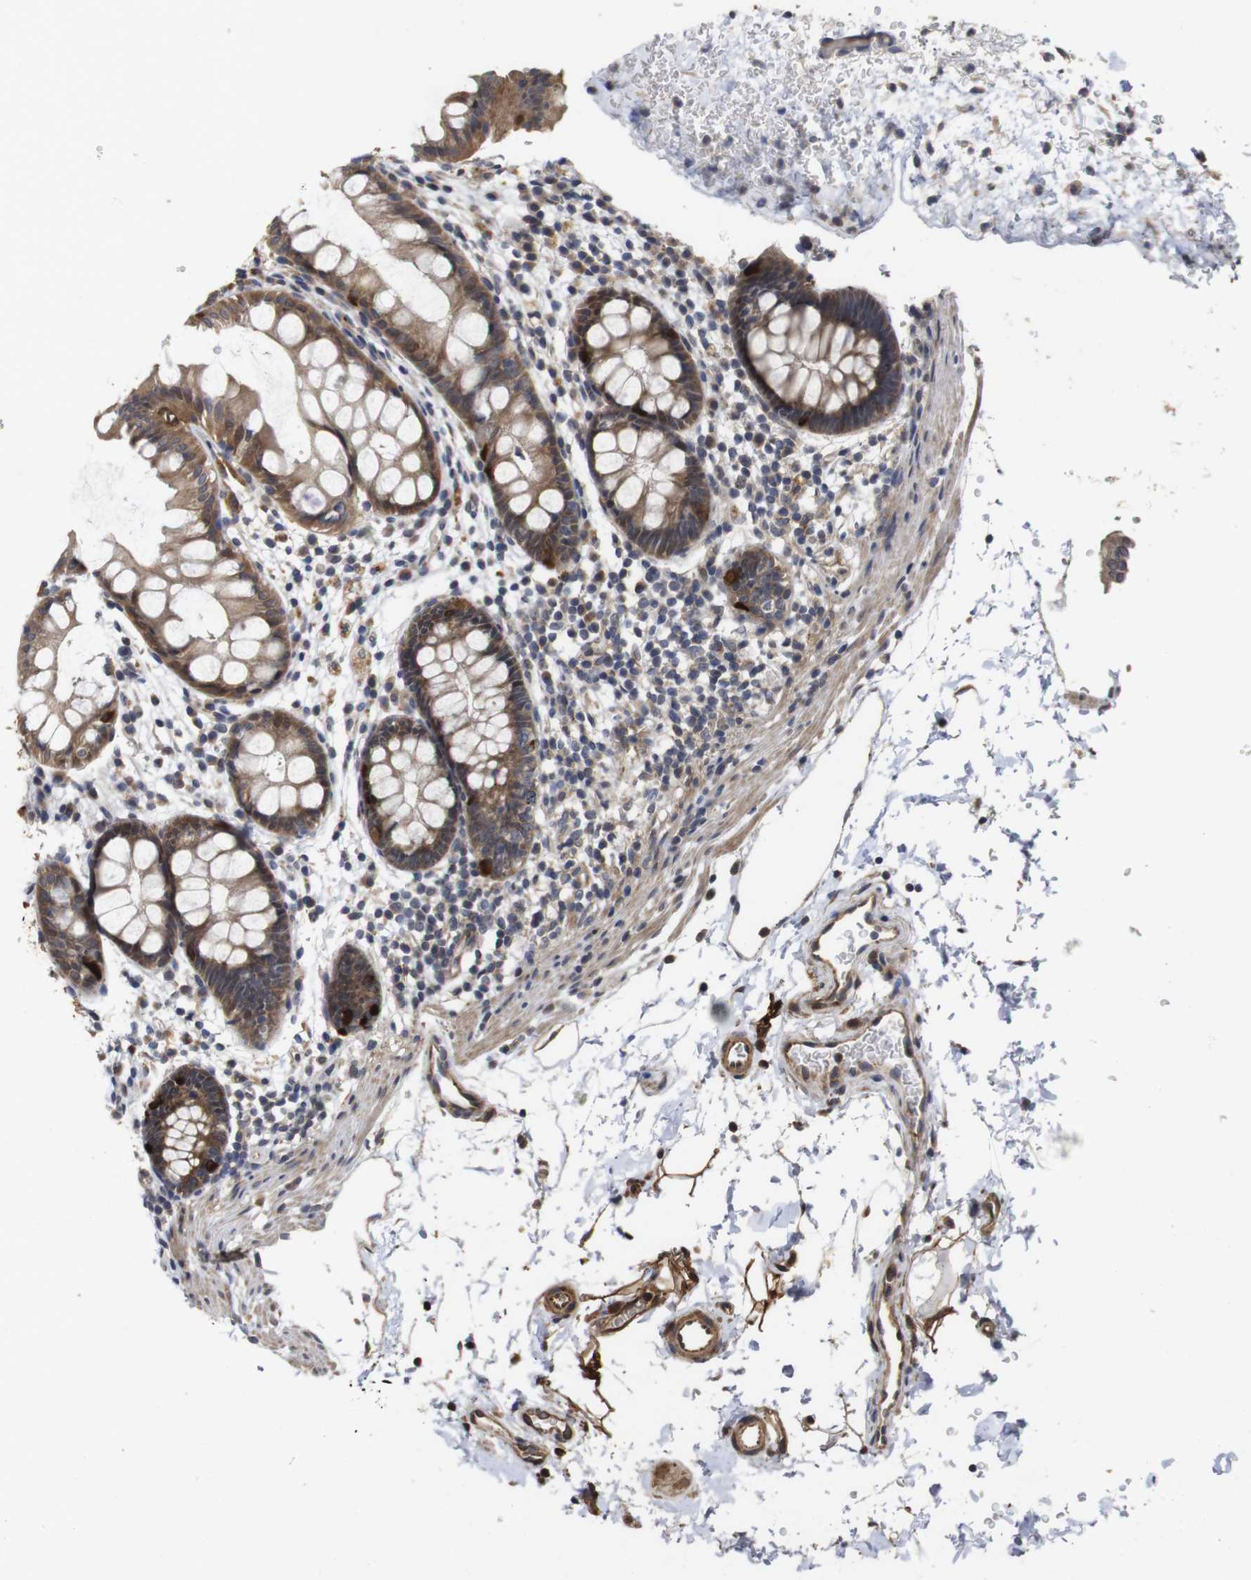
{"staining": {"intensity": "moderate", "quantity": ">75%", "location": "cytoplasmic/membranous"}, "tissue": "rectum", "cell_type": "Glandular cells", "image_type": "normal", "snomed": [{"axis": "morphology", "description": "Normal tissue, NOS"}, {"axis": "topography", "description": "Rectum"}], "caption": "High-power microscopy captured an immunohistochemistry micrograph of benign rectum, revealing moderate cytoplasmic/membranous staining in about >75% of glandular cells.", "gene": "PTPN14", "patient": {"sex": "female", "age": 24}}